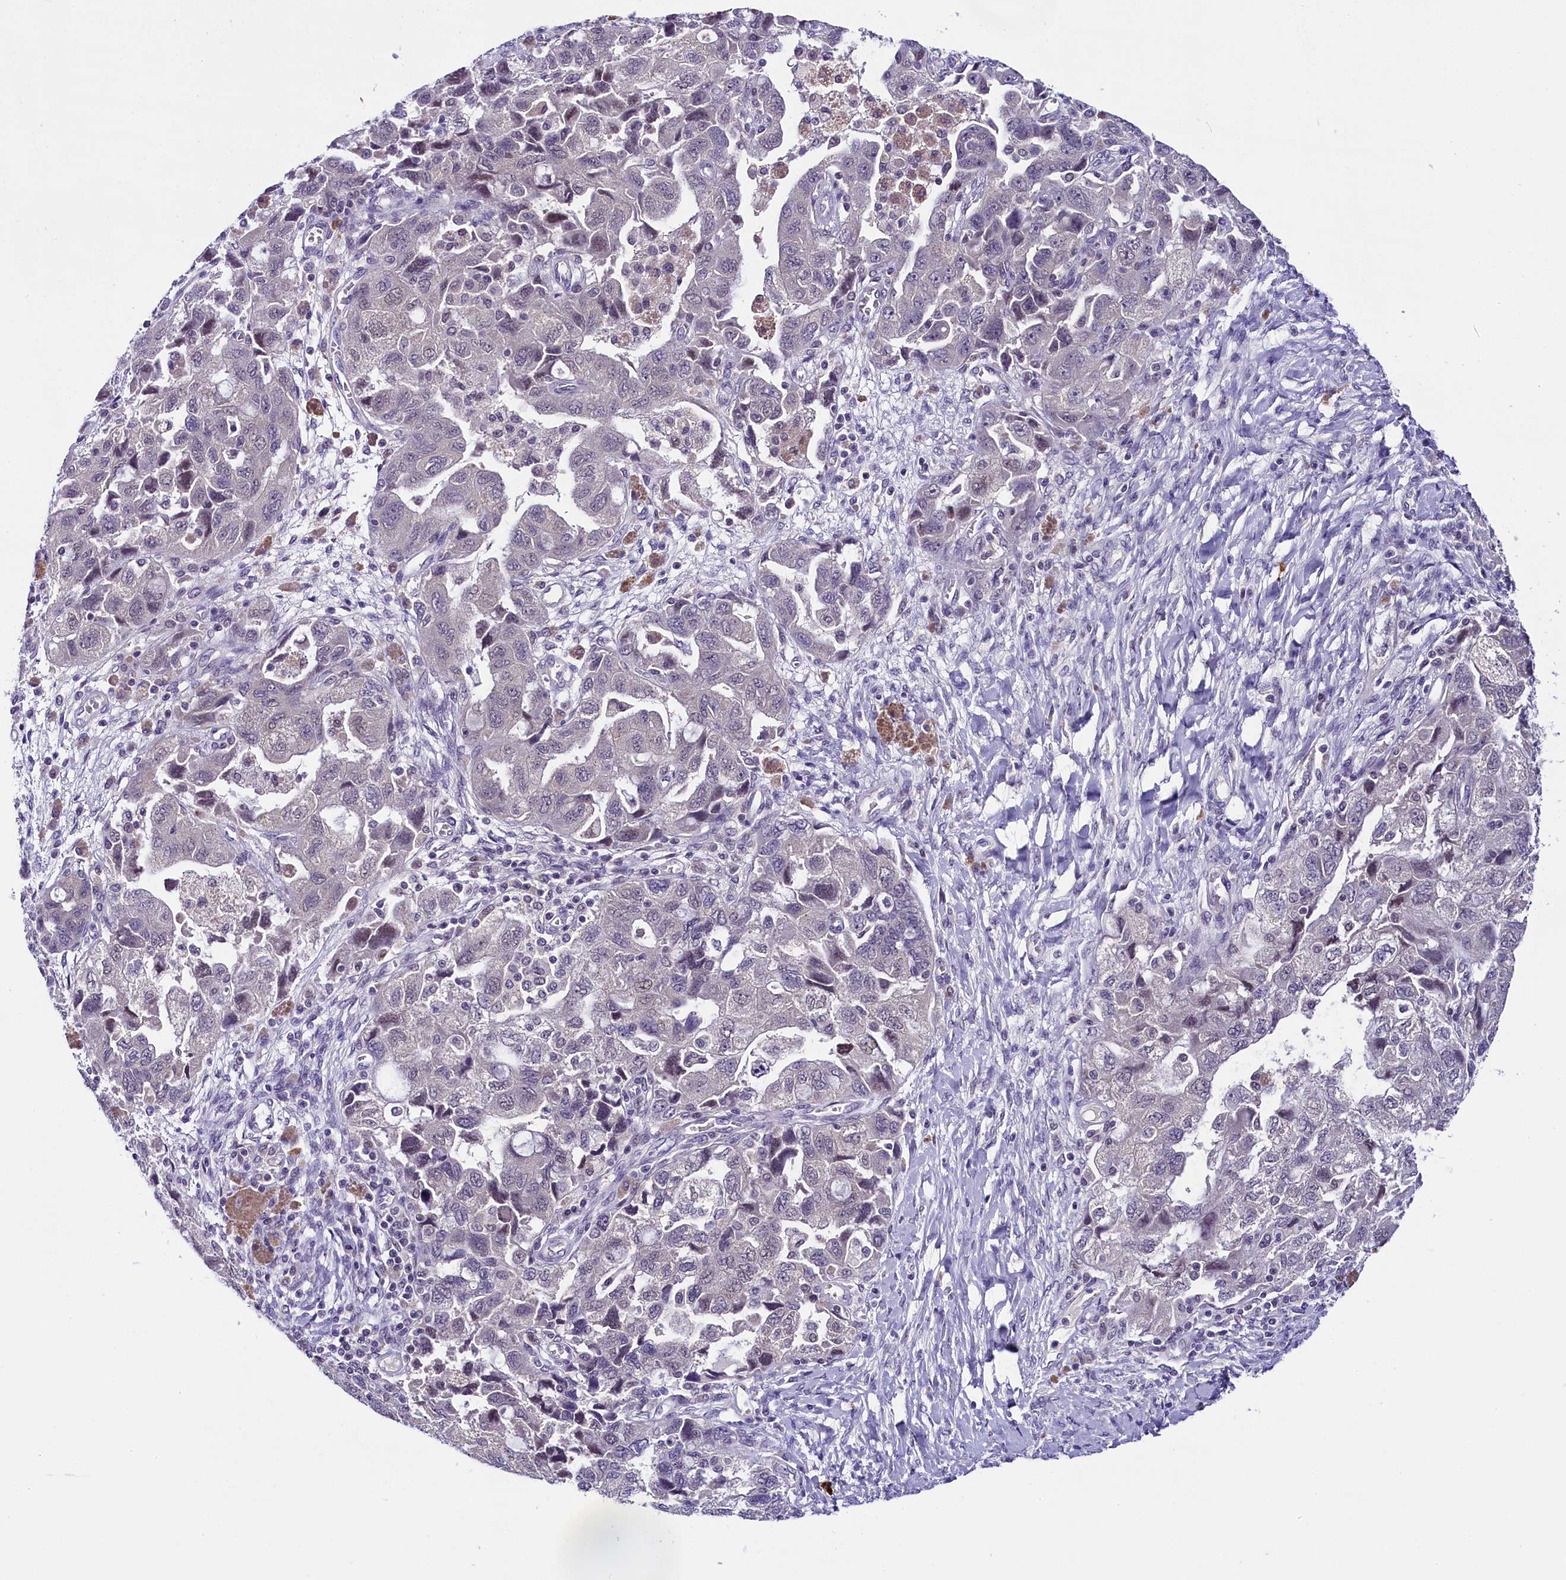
{"staining": {"intensity": "negative", "quantity": "none", "location": "none"}, "tissue": "ovarian cancer", "cell_type": "Tumor cells", "image_type": "cancer", "snomed": [{"axis": "morphology", "description": "Carcinoma, NOS"}, {"axis": "morphology", "description": "Cystadenocarcinoma, serous, NOS"}, {"axis": "topography", "description": "Ovary"}], "caption": "Micrograph shows no protein expression in tumor cells of carcinoma (ovarian) tissue.", "gene": "IQCN", "patient": {"sex": "female", "age": 69}}